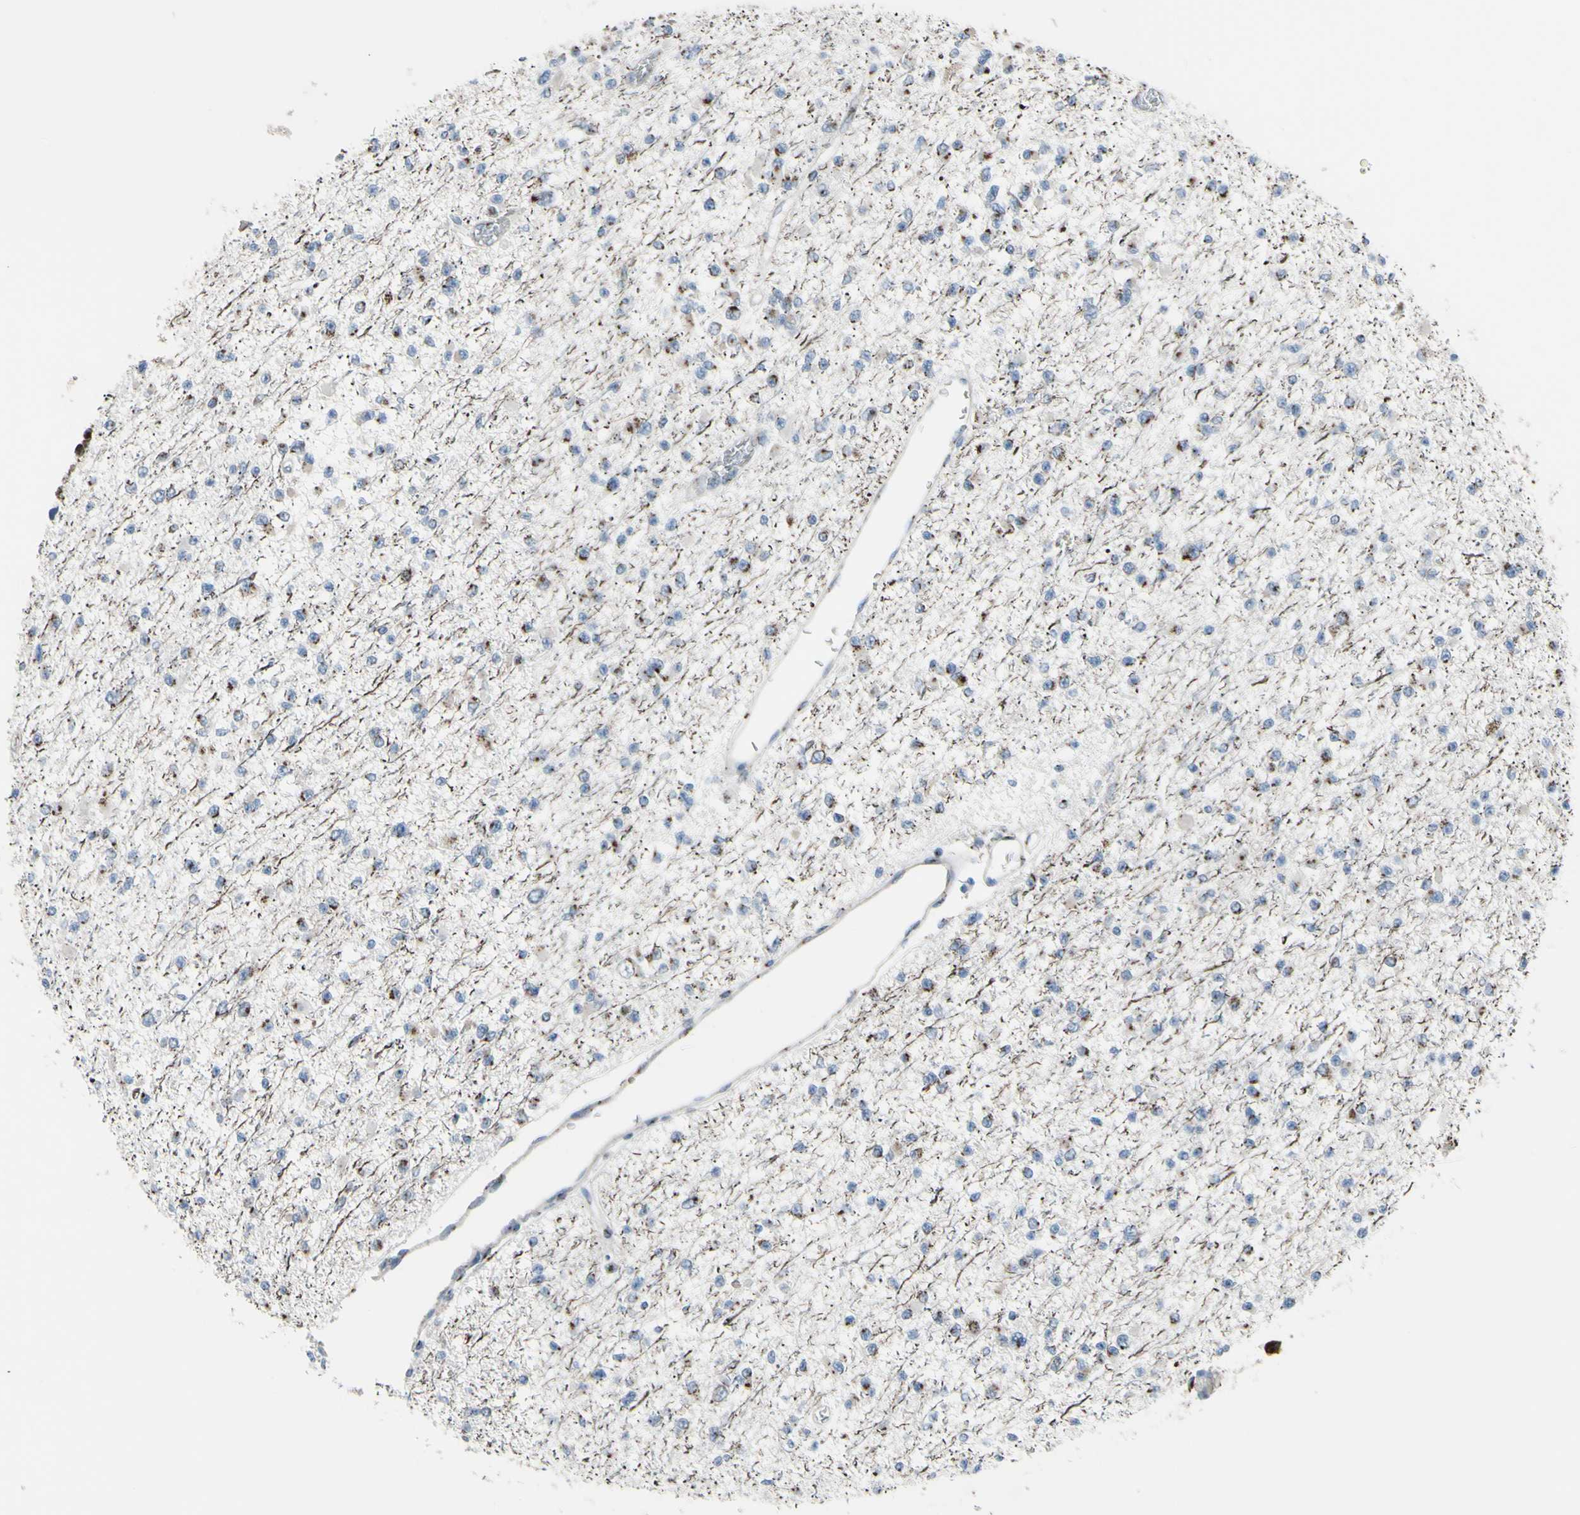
{"staining": {"intensity": "moderate", "quantity": "25%-75%", "location": "cytoplasmic/membranous"}, "tissue": "glioma", "cell_type": "Tumor cells", "image_type": "cancer", "snomed": [{"axis": "morphology", "description": "Glioma, malignant, Low grade"}, {"axis": "topography", "description": "Brain"}], "caption": "A micrograph showing moderate cytoplasmic/membranous expression in about 25%-75% of tumor cells in malignant glioma (low-grade), as visualized by brown immunohistochemical staining.", "gene": "GLG1", "patient": {"sex": "female", "age": 22}}